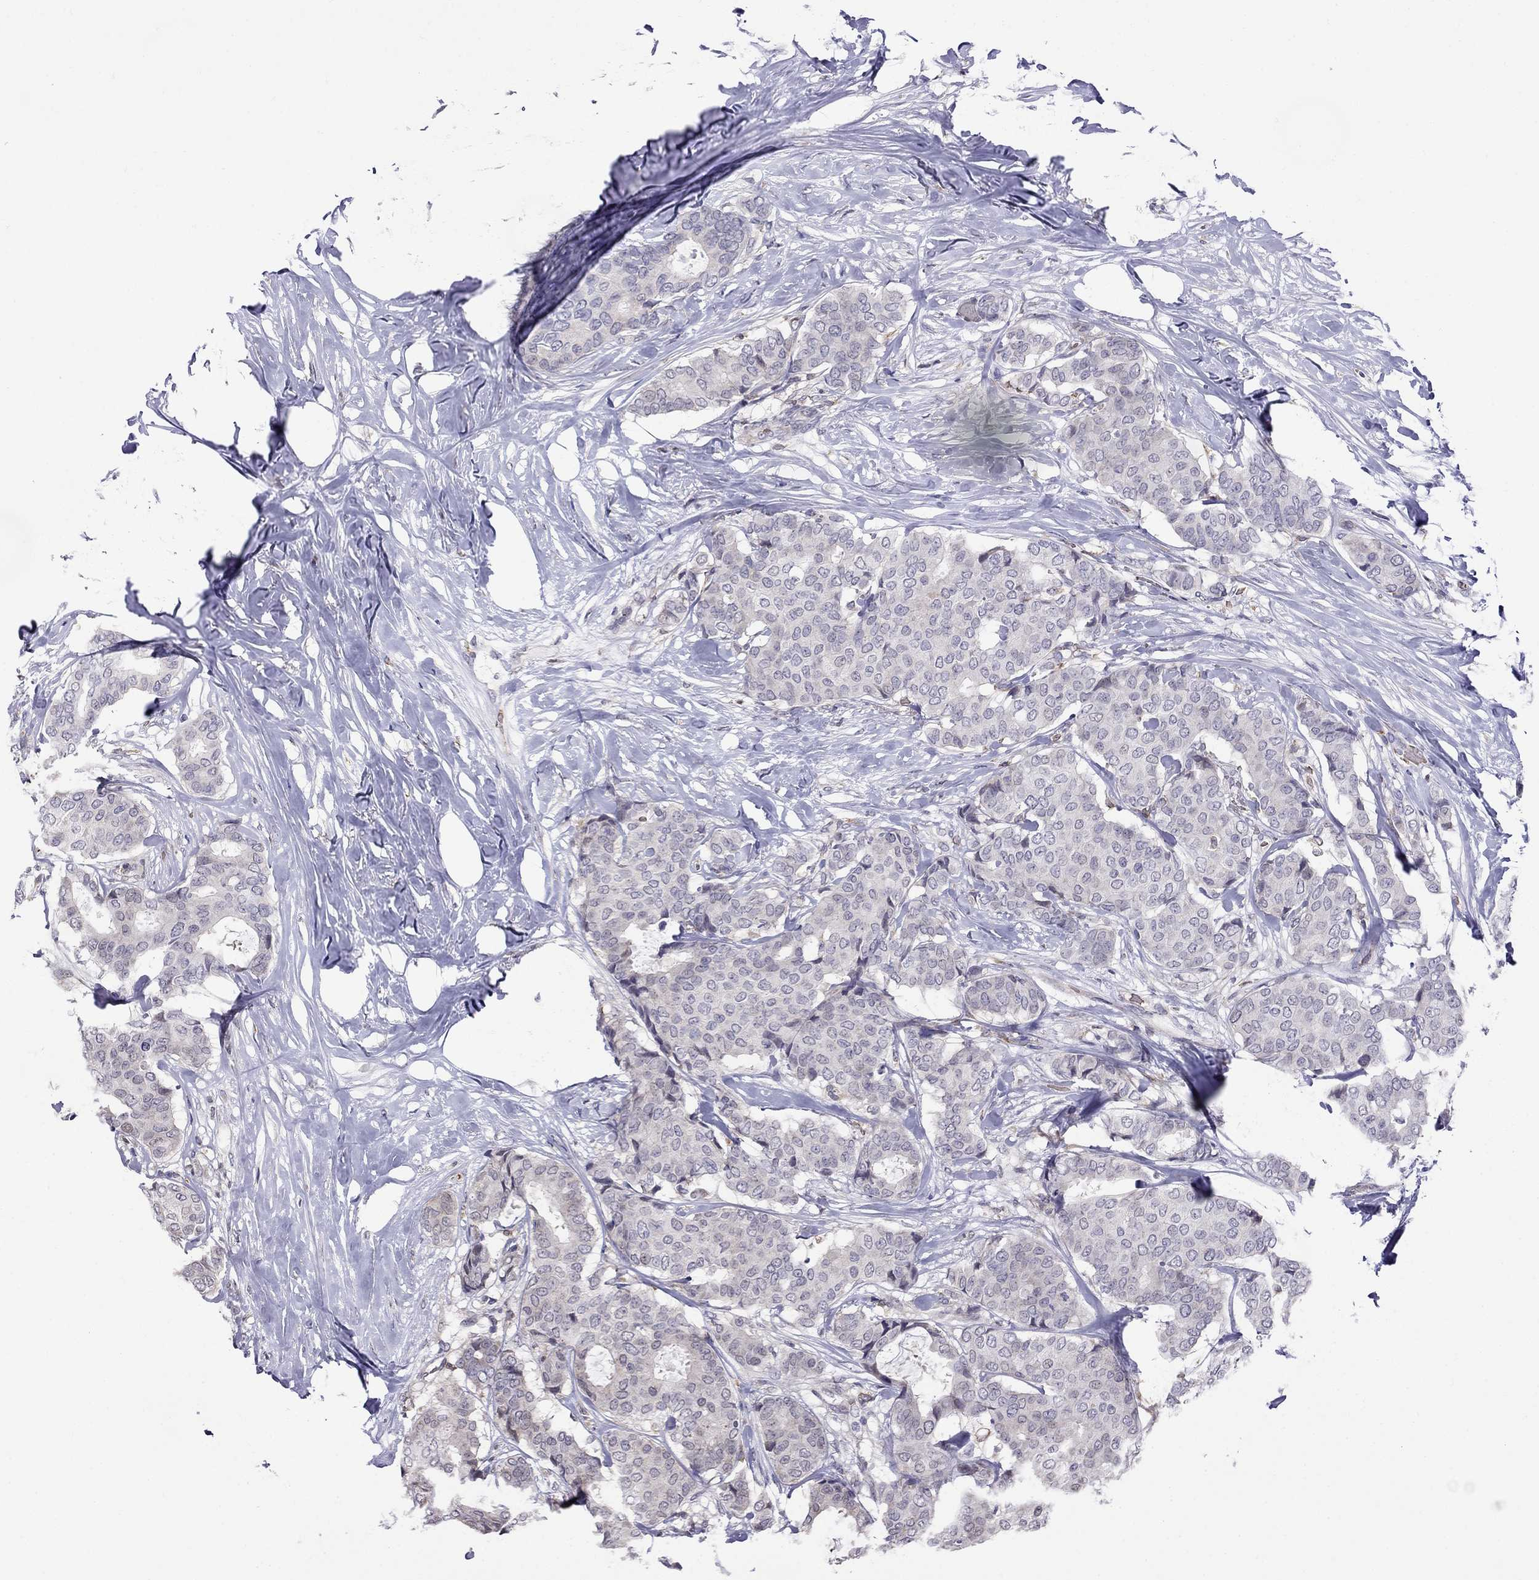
{"staining": {"intensity": "negative", "quantity": "none", "location": "none"}, "tissue": "breast cancer", "cell_type": "Tumor cells", "image_type": "cancer", "snomed": [{"axis": "morphology", "description": "Duct carcinoma"}, {"axis": "topography", "description": "Breast"}], "caption": "Immunohistochemistry (IHC) of human breast cancer exhibits no positivity in tumor cells.", "gene": "ADAM28", "patient": {"sex": "female", "age": 75}}